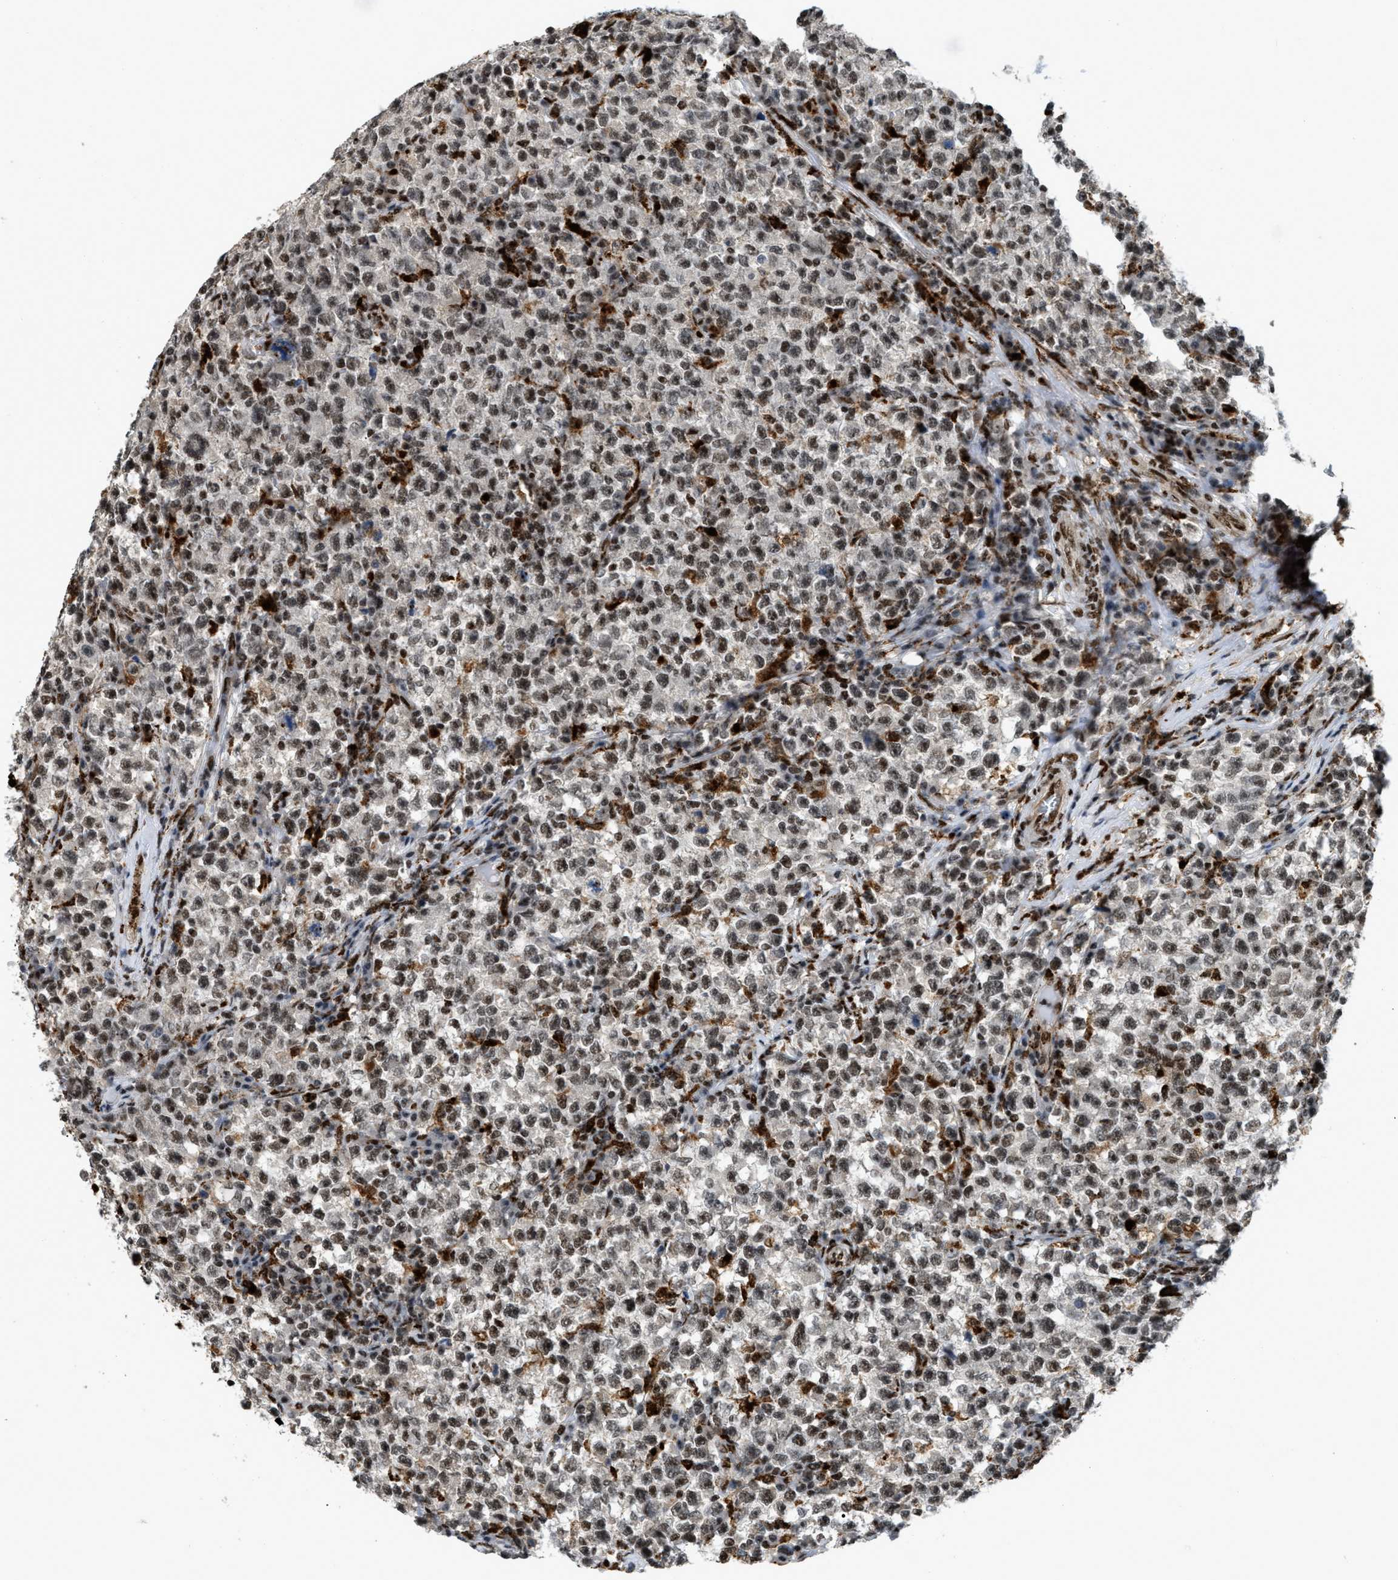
{"staining": {"intensity": "moderate", "quantity": ">75%", "location": "nuclear"}, "tissue": "testis cancer", "cell_type": "Tumor cells", "image_type": "cancer", "snomed": [{"axis": "morphology", "description": "Seminoma, NOS"}, {"axis": "topography", "description": "Testis"}], "caption": "Immunohistochemical staining of testis cancer (seminoma) demonstrates medium levels of moderate nuclear expression in about >75% of tumor cells. Using DAB (brown) and hematoxylin (blue) stains, captured at high magnification using brightfield microscopy.", "gene": "NUMA1", "patient": {"sex": "male", "age": 22}}